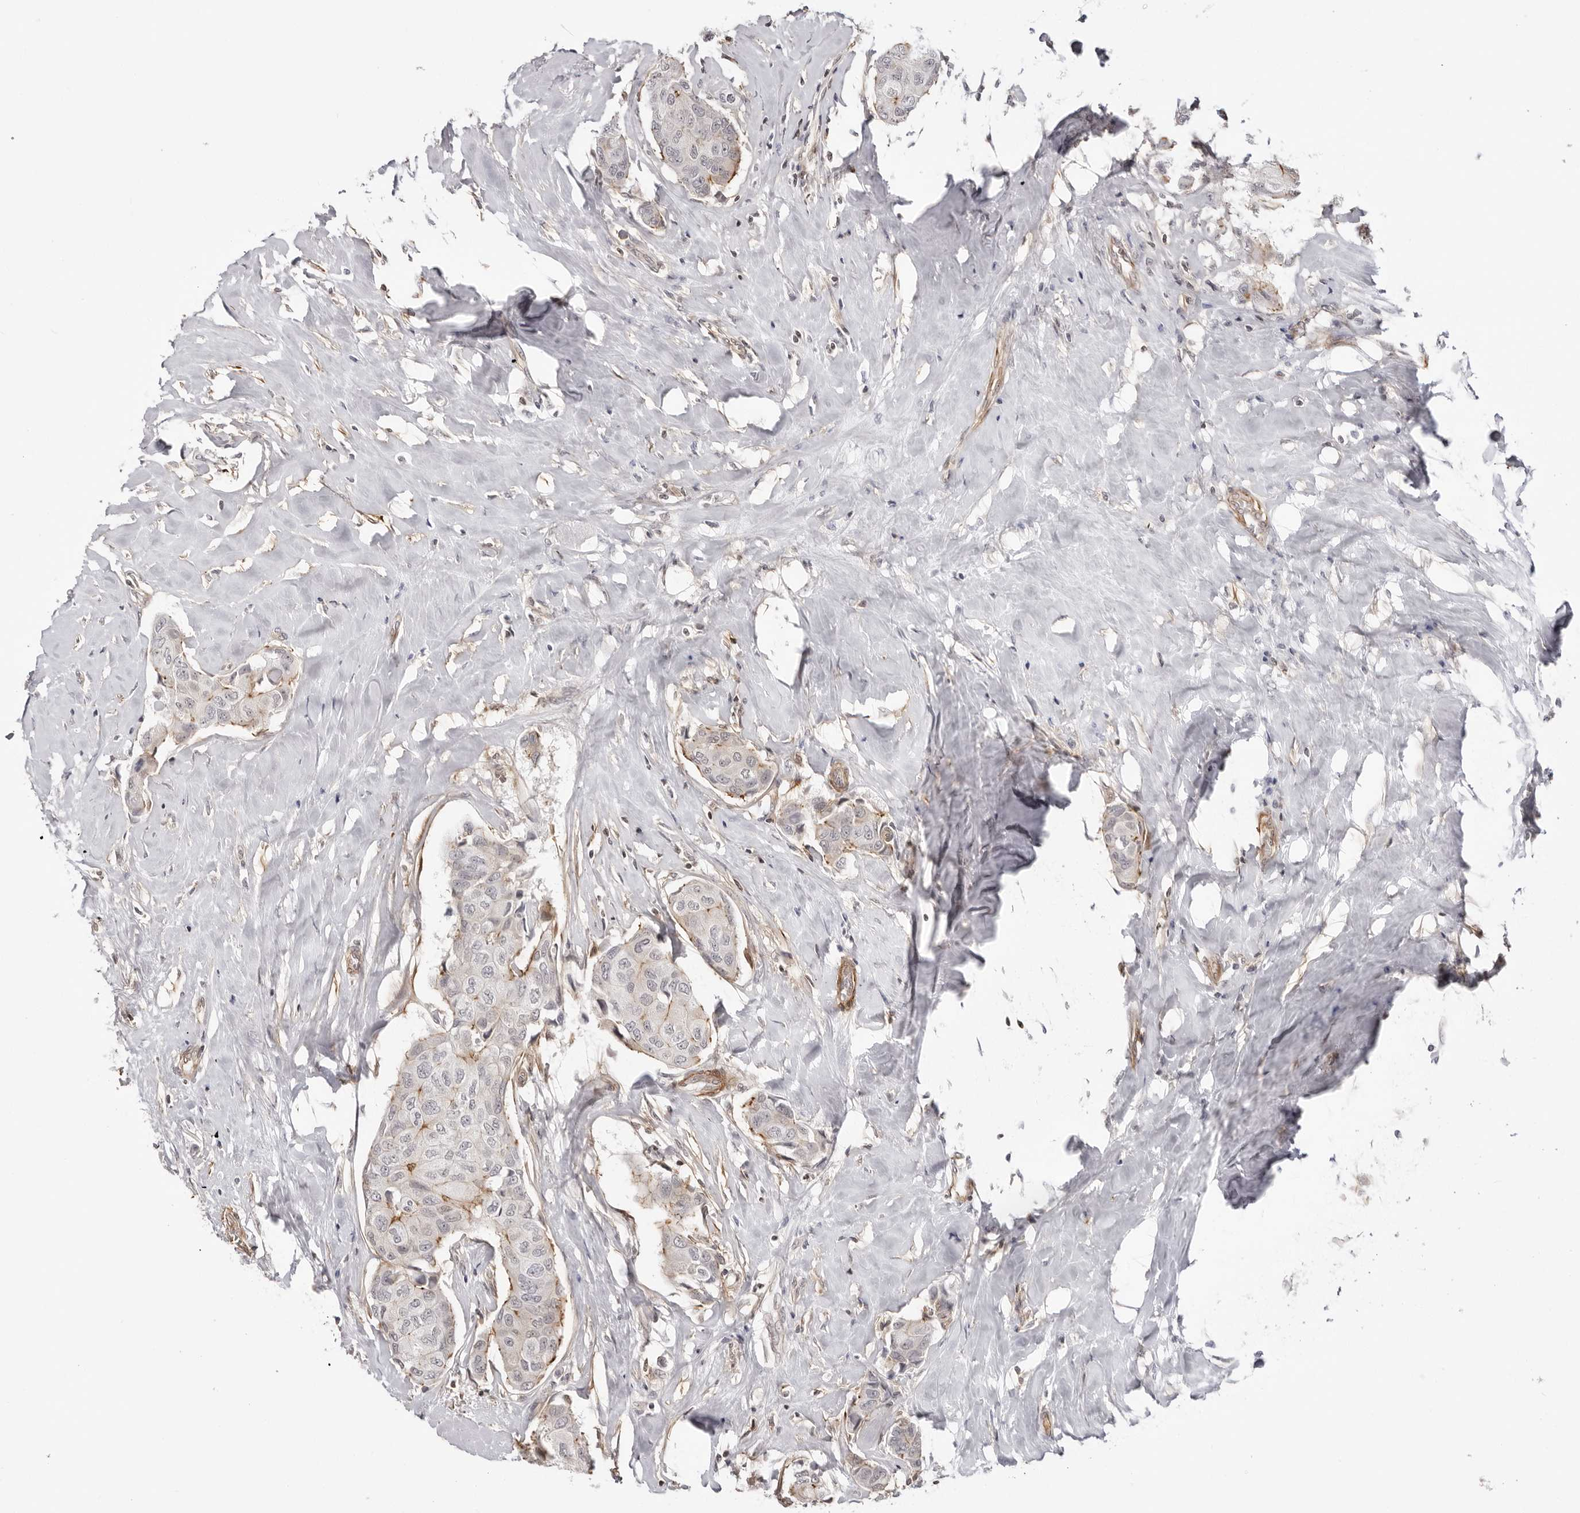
{"staining": {"intensity": "negative", "quantity": "none", "location": "none"}, "tissue": "breast cancer", "cell_type": "Tumor cells", "image_type": "cancer", "snomed": [{"axis": "morphology", "description": "Duct carcinoma"}, {"axis": "topography", "description": "Breast"}], "caption": "Immunohistochemistry (IHC) image of neoplastic tissue: human infiltrating ductal carcinoma (breast) stained with DAB (3,3'-diaminobenzidine) demonstrates no significant protein staining in tumor cells.", "gene": "UNK", "patient": {"sex": "female", "age": 80}}